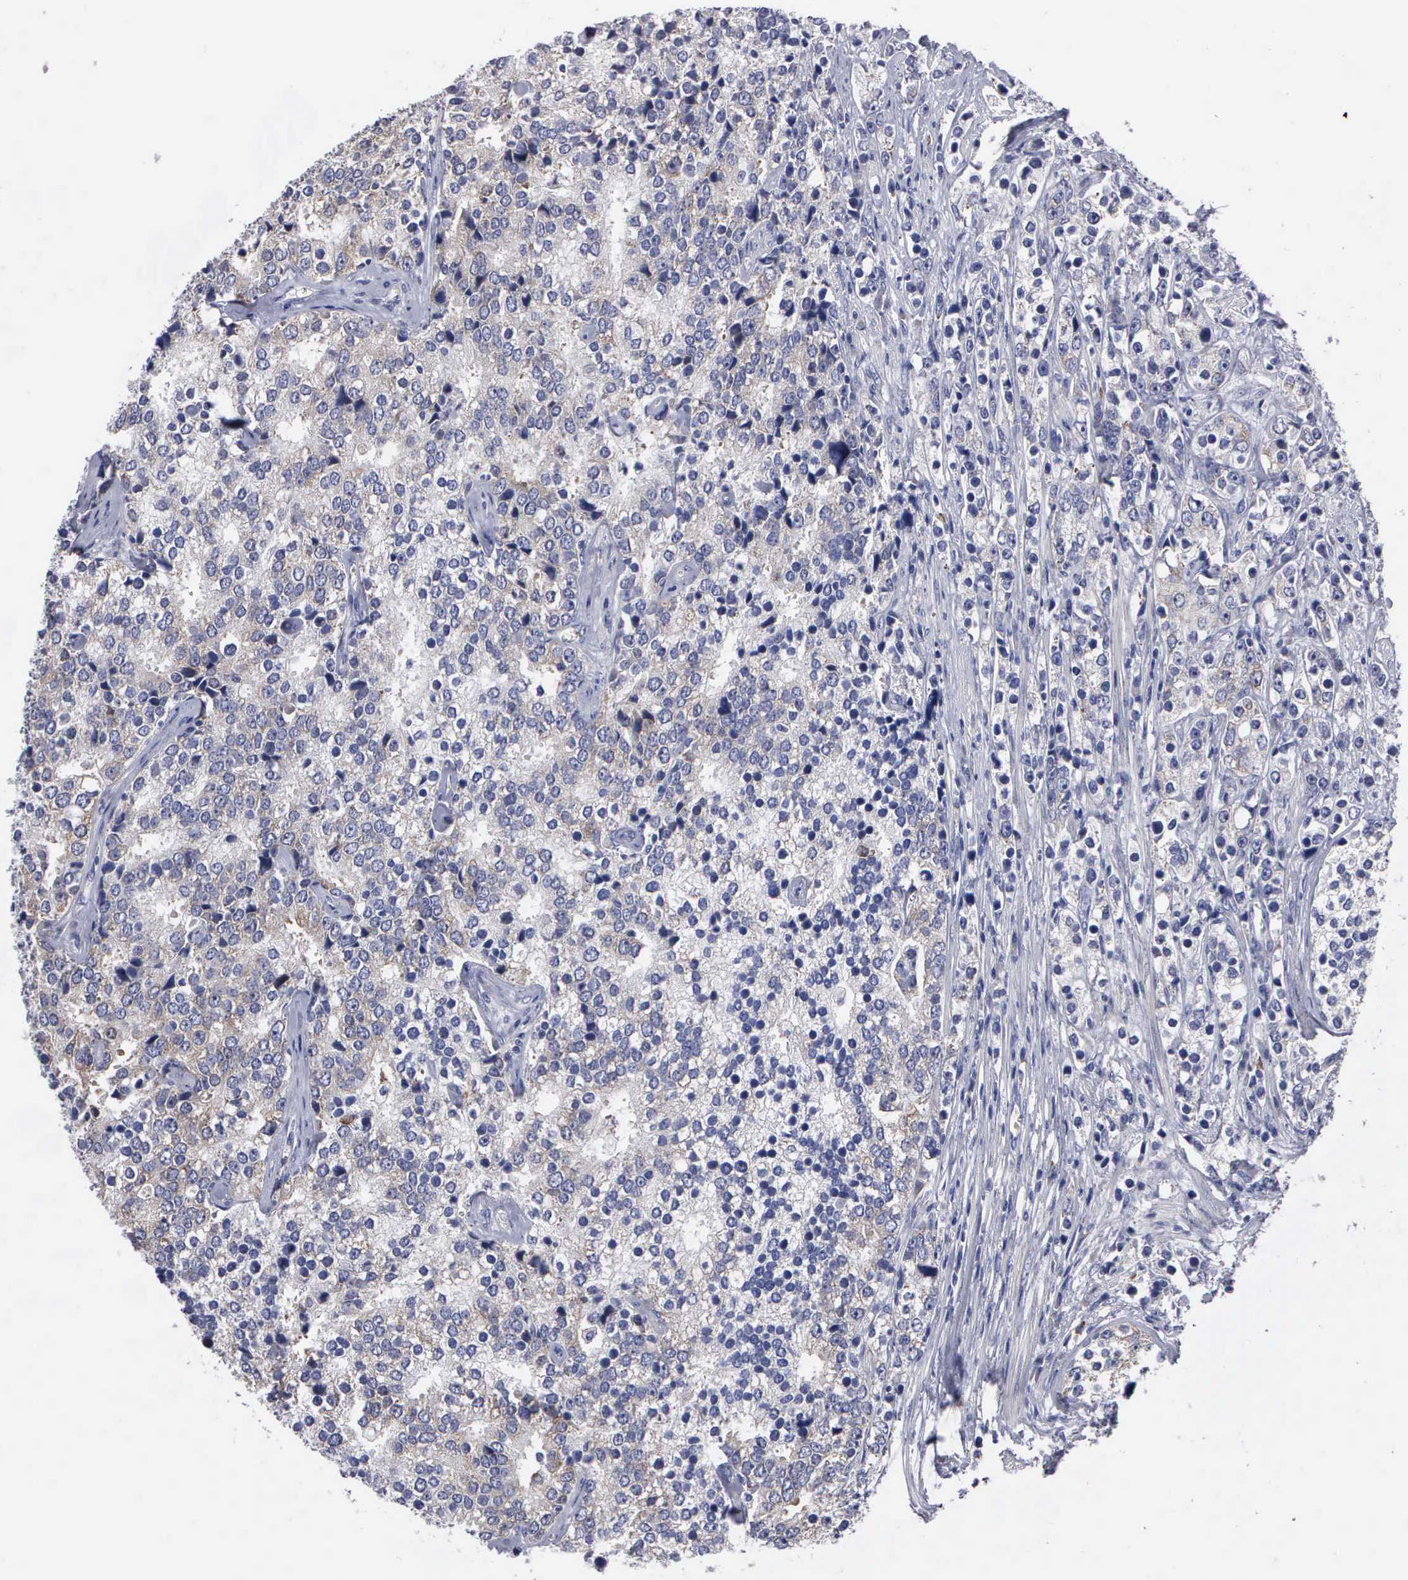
{"staining": {"intensity": "negative", "quantity": "none", "location": "none"}, "tissue": "prostate cancer", "cell_type": "Tumor cells", "image_type": "cancer", "snomed": [{"axis": "morphology", "description": "Adenocarcinoma, High grade"}, {"axis": "topography", "description": "Prostate"}], "caption": "High magnification brightfield microscopy of prostate cancer stained with DAB (brown) and counterstained with hematoxylin (blue): tumor cells show no significant staining.", "gene": "TXLNG", "patient": {"sex": "male", "age": 71}}